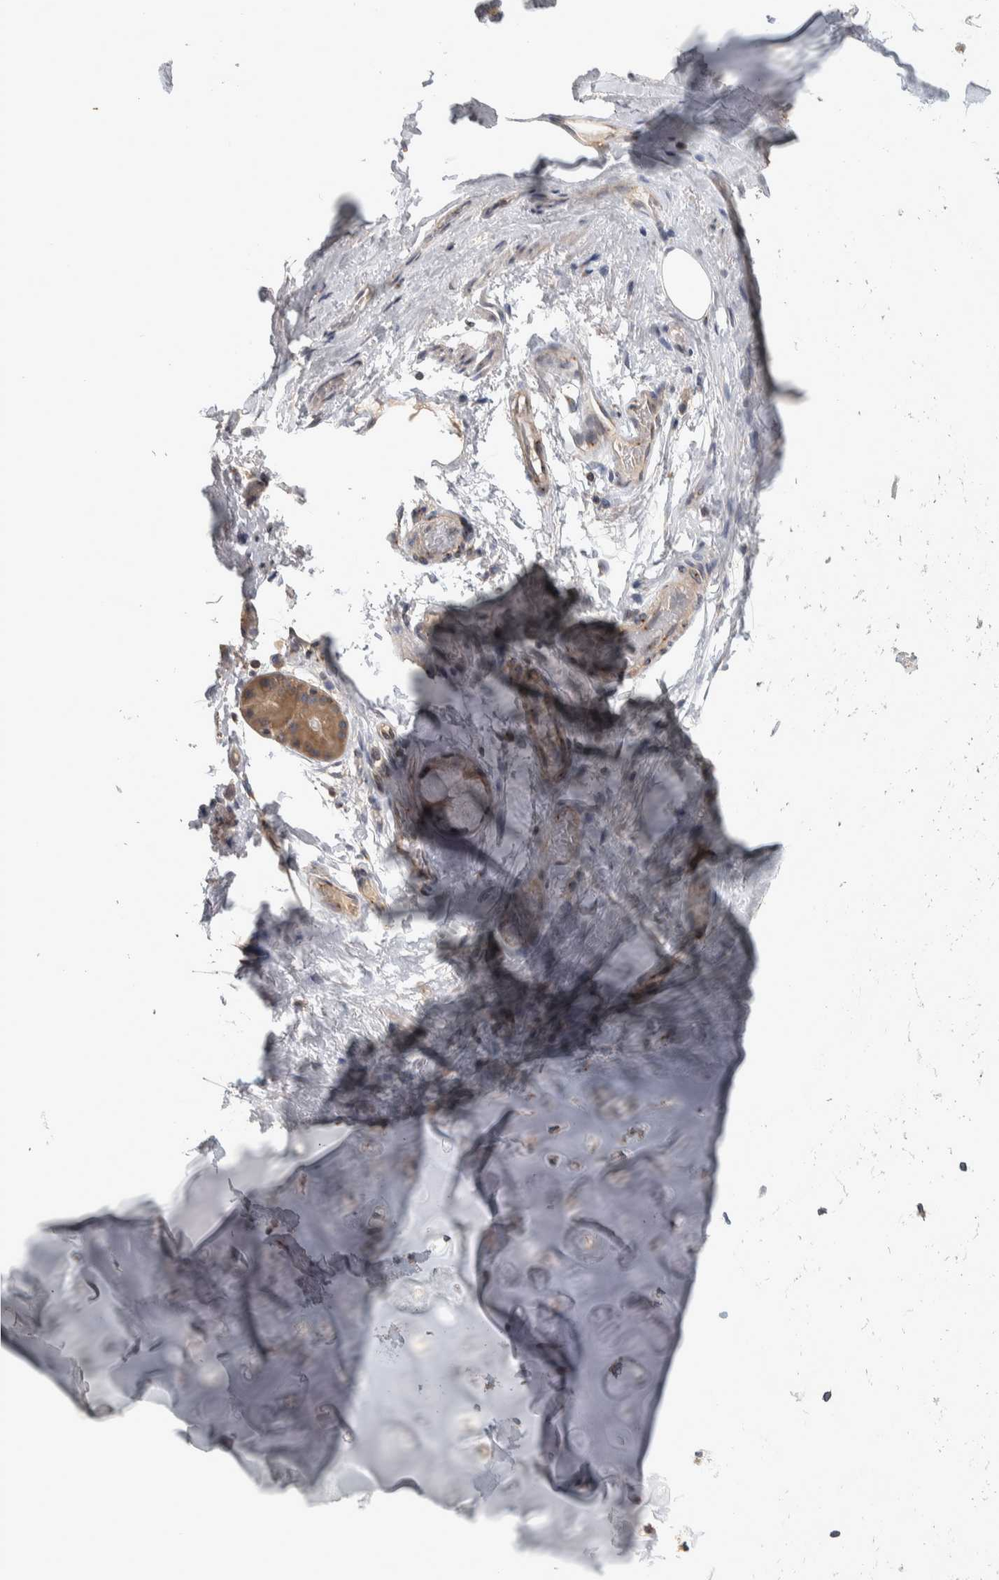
{"staining": {"intensity": "negative", "quantity": "none", "location": "none"}, "tissue": "adipose tissue", "cell_type": "Adipocytes", "image_type": "normal", "snomed": [{"axis": "morphology", "description": "Normal tissue, NOS"}, {"axis": "topography", "description": "Cartilage tissue"}, {"axis": "topography", "description": "Bronchus"}], "caption": "This image is of normal adipose tissue stained with IHC to label a protein in brown with the nuclei are counter-stained blue. There is no staining in adipocytes. The staining was performed using DAB to visualize the protein expression in brown, while the nuclei were stained in blue with hematoxylin (Magnification: 20x).", "gene": "IFRD1", "patient": {"sex": "female", "age": 73}}